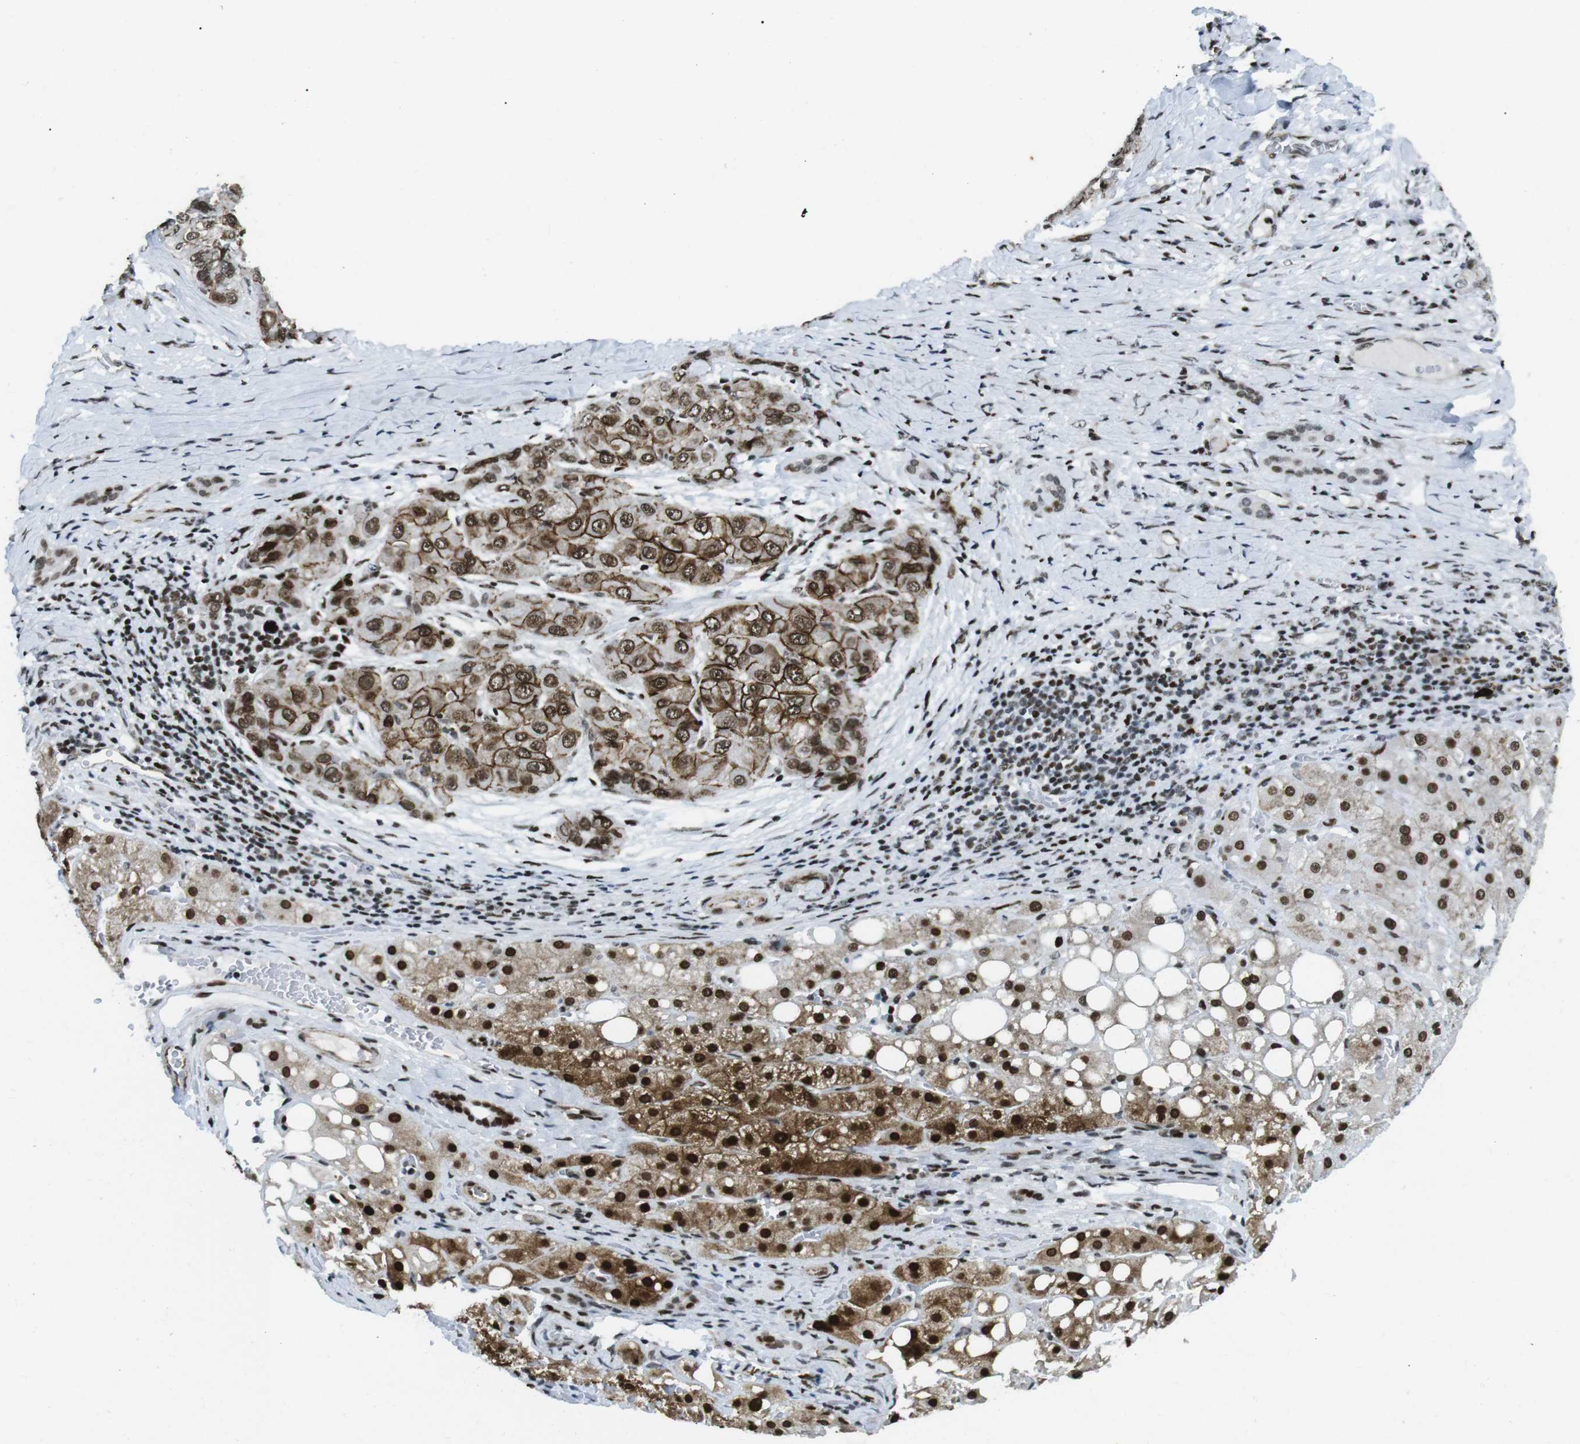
{"staining": {"intensity": "strong", "quantity": ">75%", "location": "cytoplasmic/membranous,nuclear"}, "tissue": "liver cancer", "cell_type": "Tumor cells", "image_type": "cancer", "snomed": [{"axis": "morphology", "description": "Carcinoma, Hepatocellular, NOS"}, {"axis": "topography", "description": "Liver"}], "caption": "Liver cancer was stained to show a protein in brown. There is high levels of strong cytoplasmic/membranous and nuclear staining in approximately >75% of tumor cells.", "gene": "ARID1A", "patient": {"sex": "male", "age": 80}}